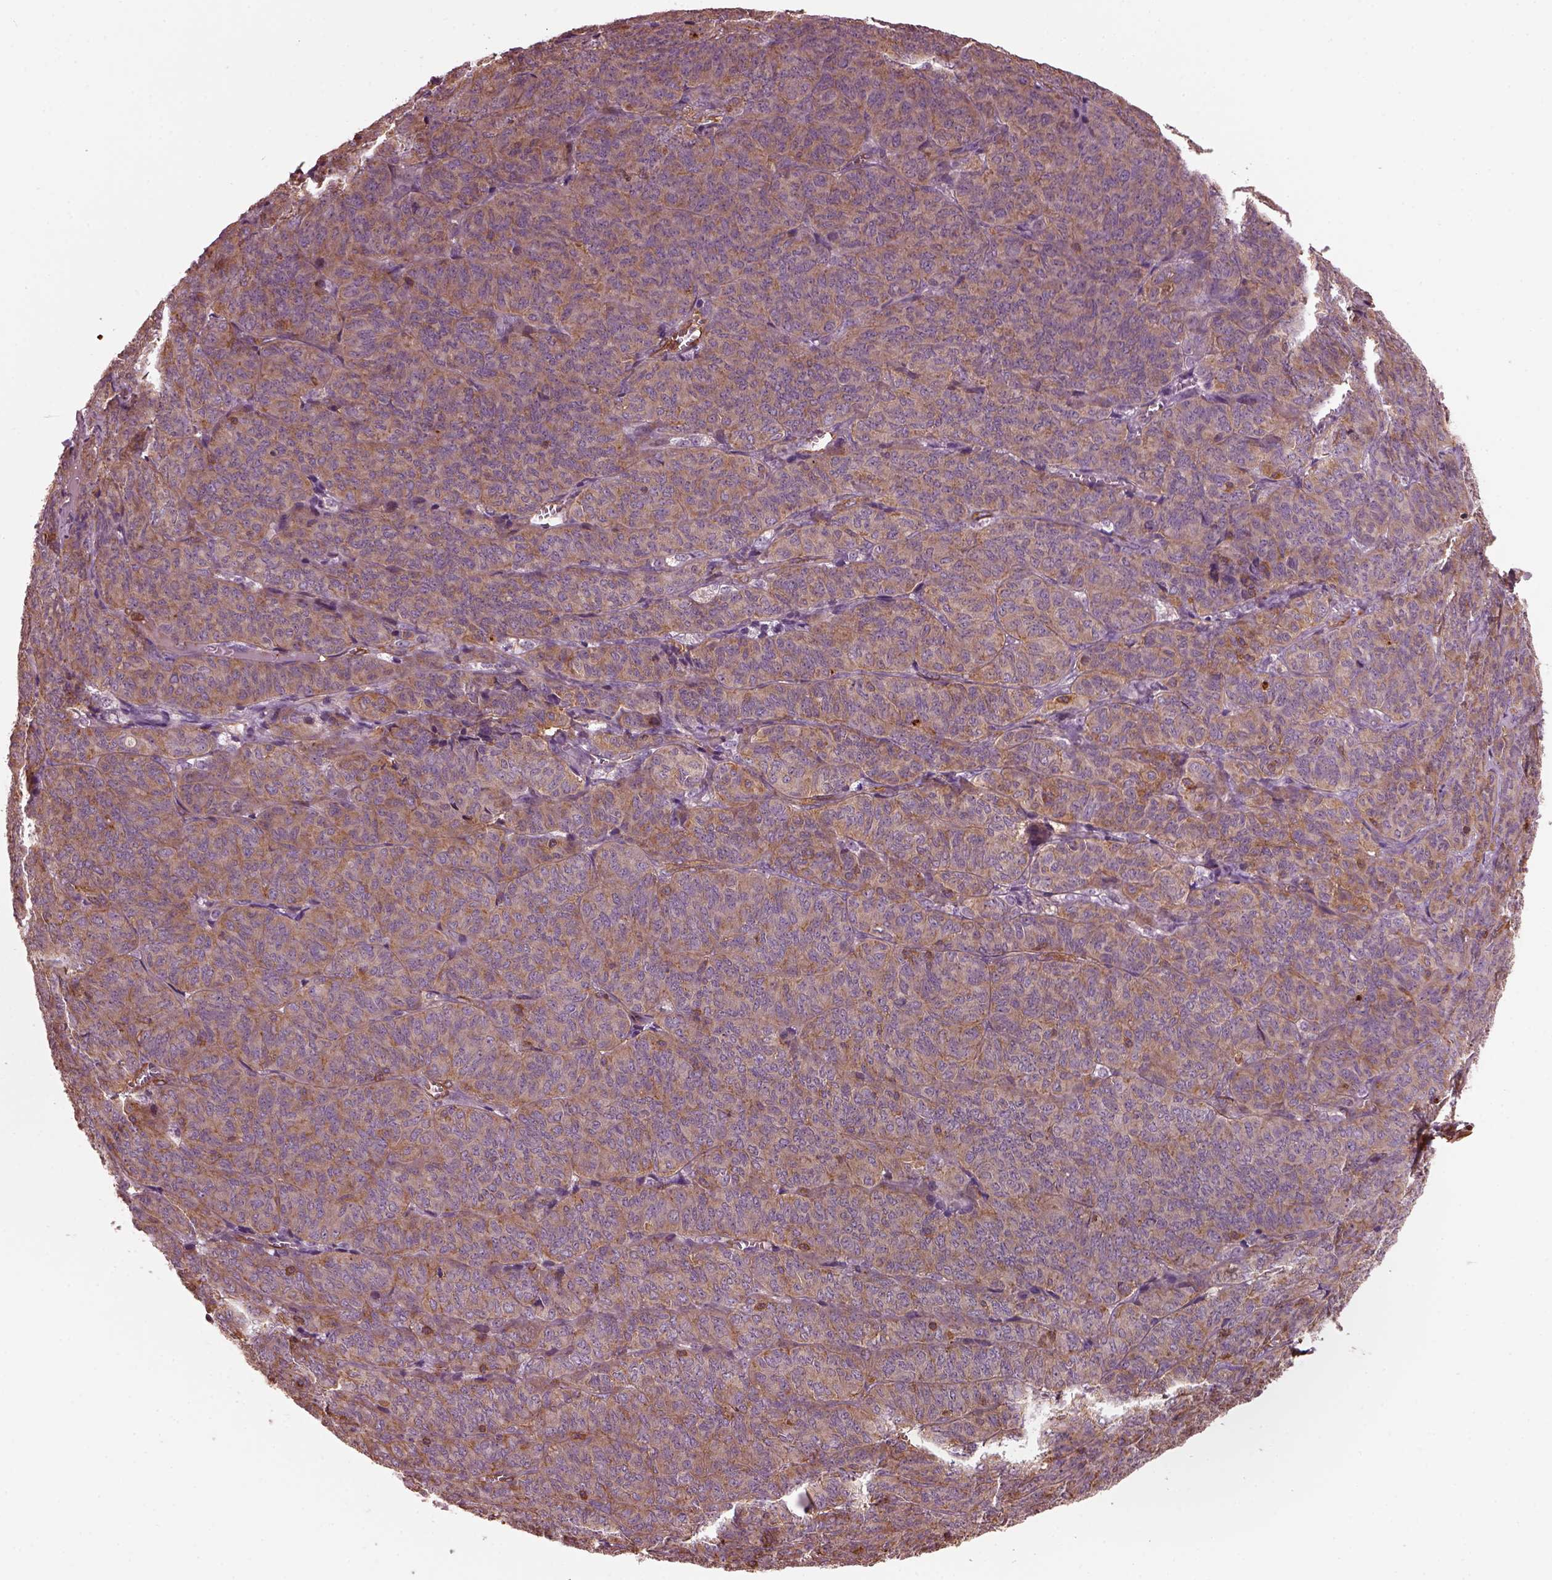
{"staining": {"intensity": "moderate", "quantity": ">75%", "location": "cytoplasmic/membranous"}, "tissue": "ovarian cancer", "cell_type": "Tumor cells", "image_type": "cancer", "snomed": [{"axis": "morphology", "description": "Carcinoma, endometroid"}, {"axis": "topography", "description": "Ovary"}], "caption": "This histopathology image demonstrates immunohistochemistry (IHC) staining of human endometroid carcinoma (ovarian), with medium moderate cytoplasmic/membranous staining in about >75% of tumor cells.", "gene": "MYL6", "patient": {"sex": "female", "age": 80}}